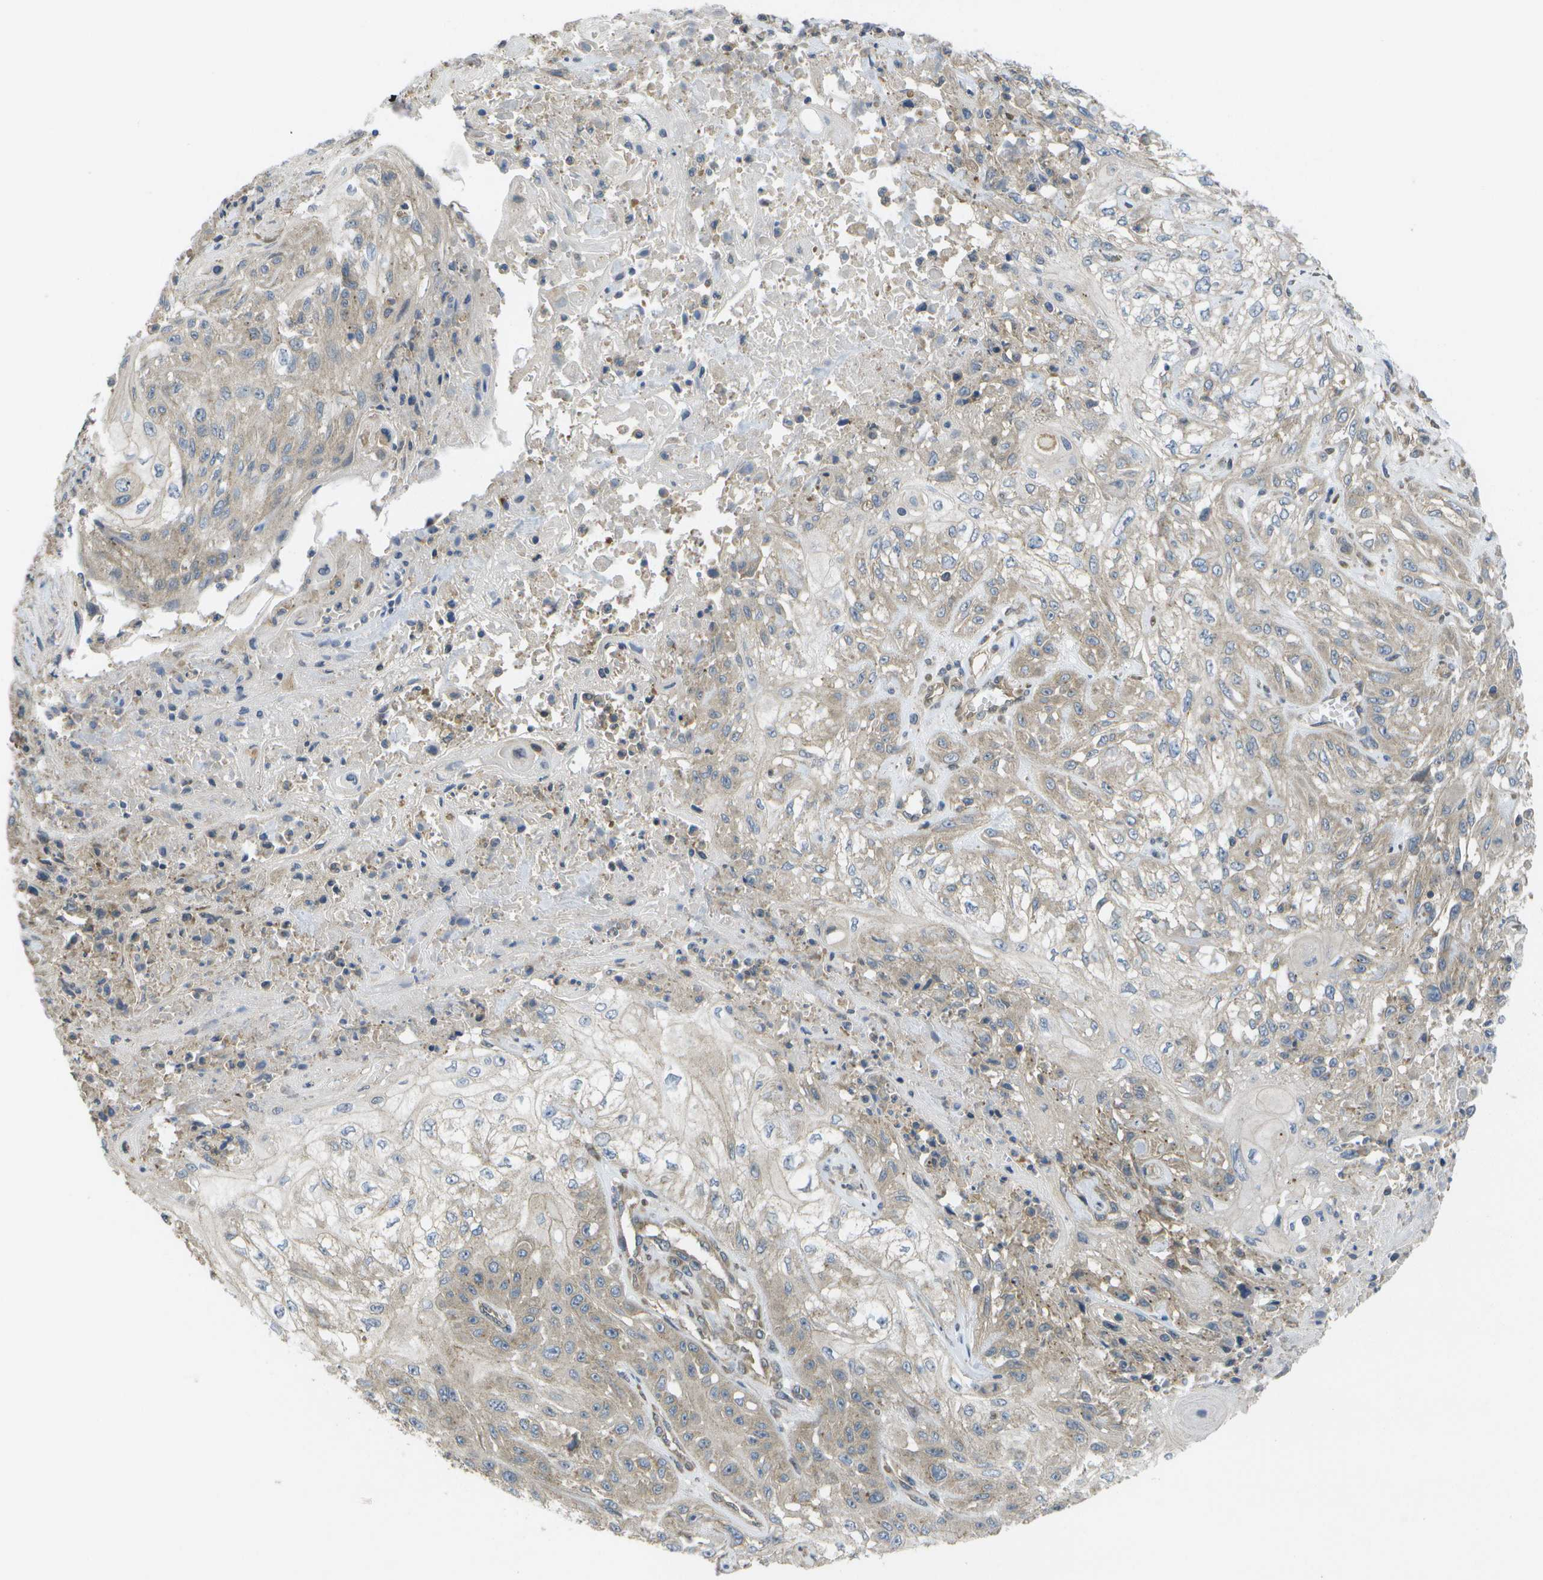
{"staining": {"intensity": "weak", "quantity": "25%-75%", "location": "cytoplasmic/membranous"}, "tissue": "skin cancer", "cell_type": "Tumor cells", "image_type": "cancer", "snomed": [{"axis": "morphology", "description": "Squamous cell carcinoma, NOS"}, {"axis": "morphology", "description": "Squamous cell carcinoma, metastatic, NOS"}, {"axis": "topography", "description": "Skin"}, {"axis": "topography", "description": "Lymph node"}], "caption": "About 25%-75% of tumor cells in human metastatic squamous cell carcinoma (skin) show weak cytoplasmic/membranous protein expression as visualized by brown immunohistochemical staining.", "gene": "DPM3", "patient": {"sex": "male", "age": 75}}